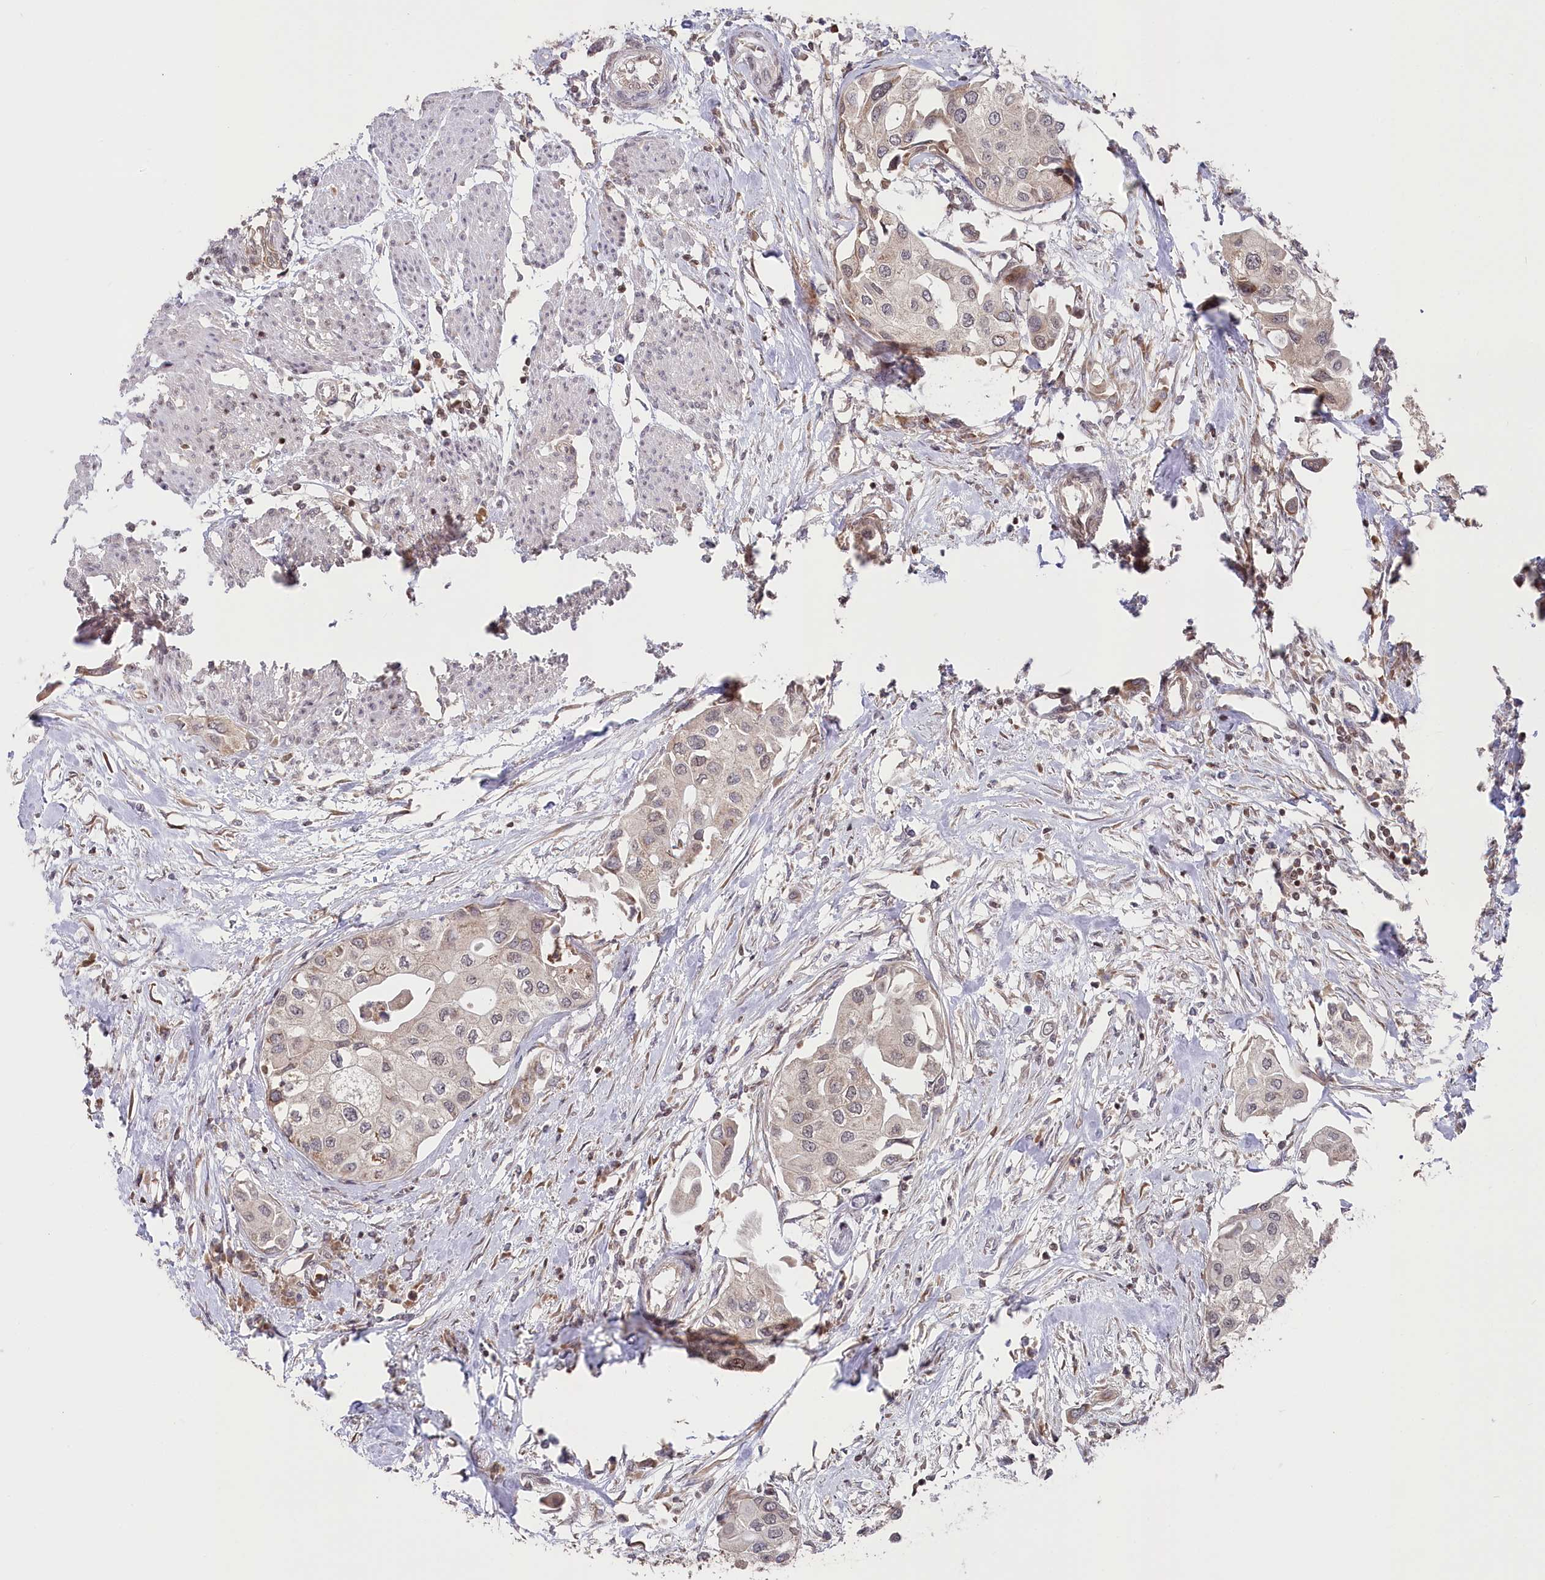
{"staining": {"intensity": "weak", "quantity": "<25%", "location": "nuclear"}, "tissue": "urothelial cancer", "cell_type": "Tumor cells", "image_type": "cancer", "snomed": [{"axis": "morphology", "description": "Urothelial carcinoma, High grade"}, {"axis": "topography", "description": "Urinary bladder"}], "caption": "Immunohistochemistry photomicrograph of human urothelial cancer stained for a protein (brown), which reveals no staining in tumor cells. (Immunohistochemistry, brightfield microscopy, high magnification).", "gene": "CGGBP1", "patient": {"sex": "male", "age": 64}}